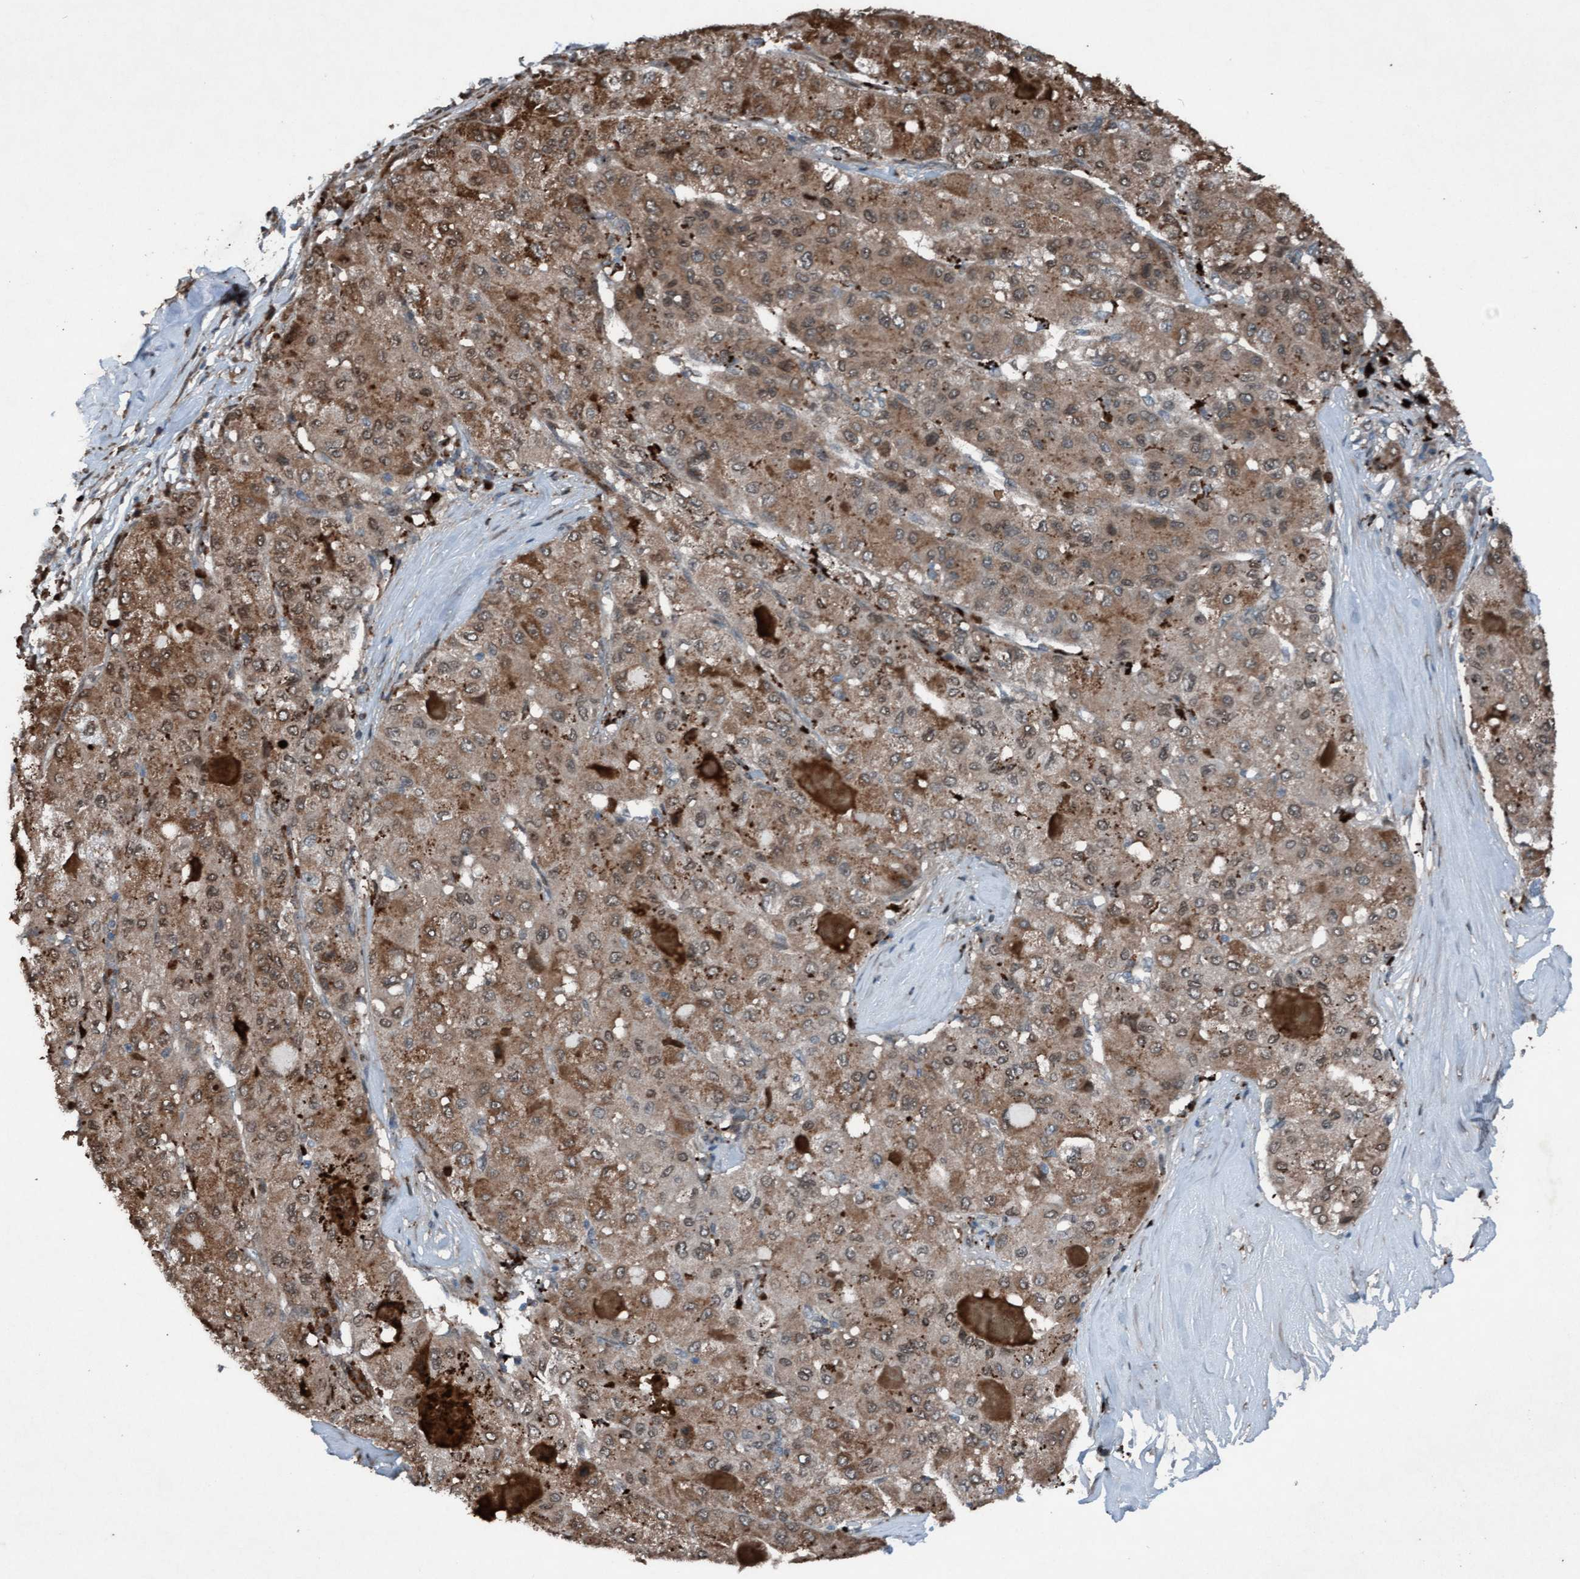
{"staining": {"intensity": "moderate", "quantity": ">75%", "location": "cytoplasmic/membranous,nuclear"}, "tissue": "liver cancer", "cell_type": "Tumor cells", "image_type": "cancer", "snomed": [{"axis": "morphology", "description": "Carcinoma, Hepatocellular, NOS"}, {"axis": "topography", "description": "Liver"}], "caption": "High-power microscopy captured an IHC photomicrograph of liver cancer (hepatocellular carcinoma), revealing moderate cytoplasmic/membranous and nuclear staining in approximately >75% of tumor cells.", "gene": "PLXNB2", "patient": {"sex": "male", "age": 80}}